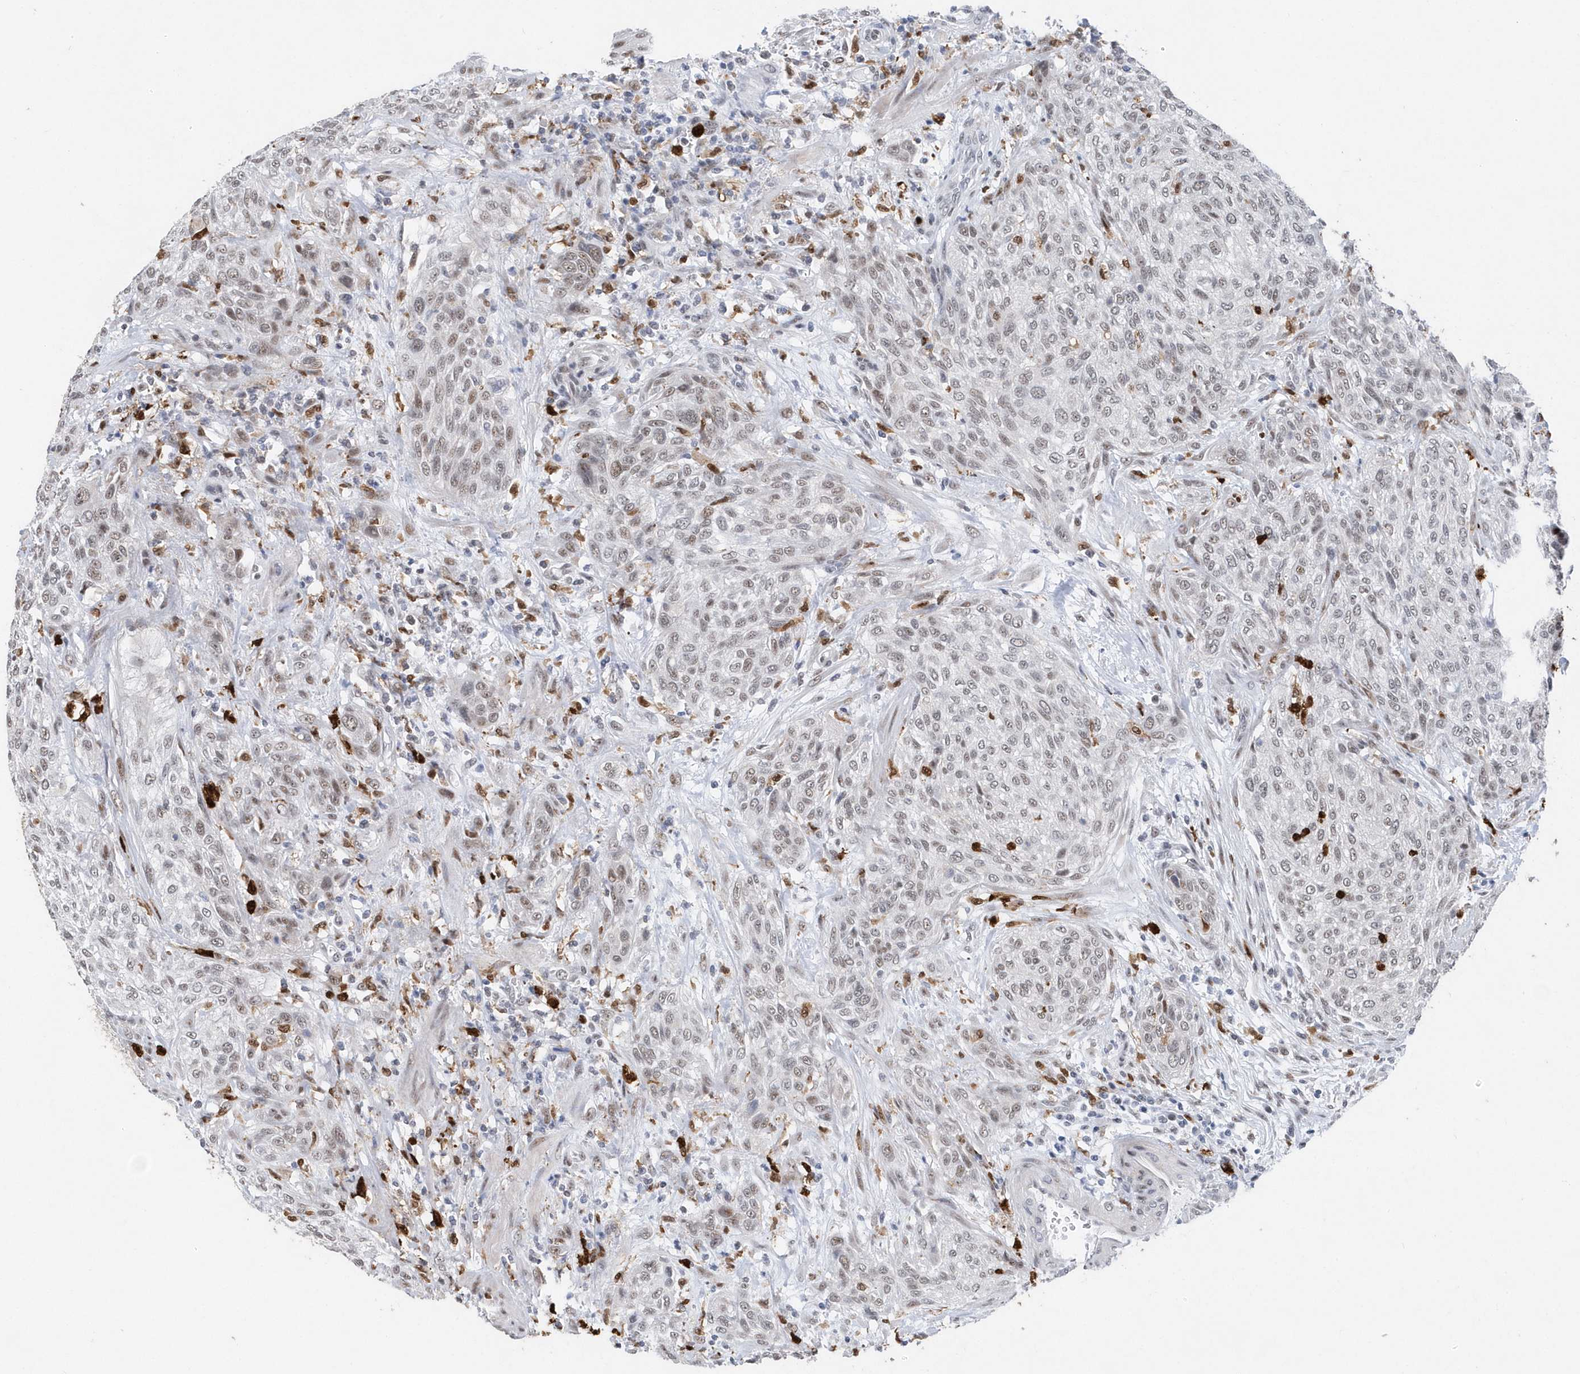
{"staining": {"intensity": "weak", "quantity": "25%-75%", "location": "nuclear"}, "tissue": "urothelial cancer", "cell_type": "Tumor cells", "image_type": "cancer", "snomed": [{"axis": "morphology", "description": "Urothelial carcinoma, High grade"}, {"axis": "topography", "description": "Urinary bladder"}], "caption": "This is an image of immunohistochemistry staining of urothelial cancer, which shows weak positivity in the nuclear of tumor cells.", "gene": "RPP30", "patient": {"sex": "male", "age": 35}}